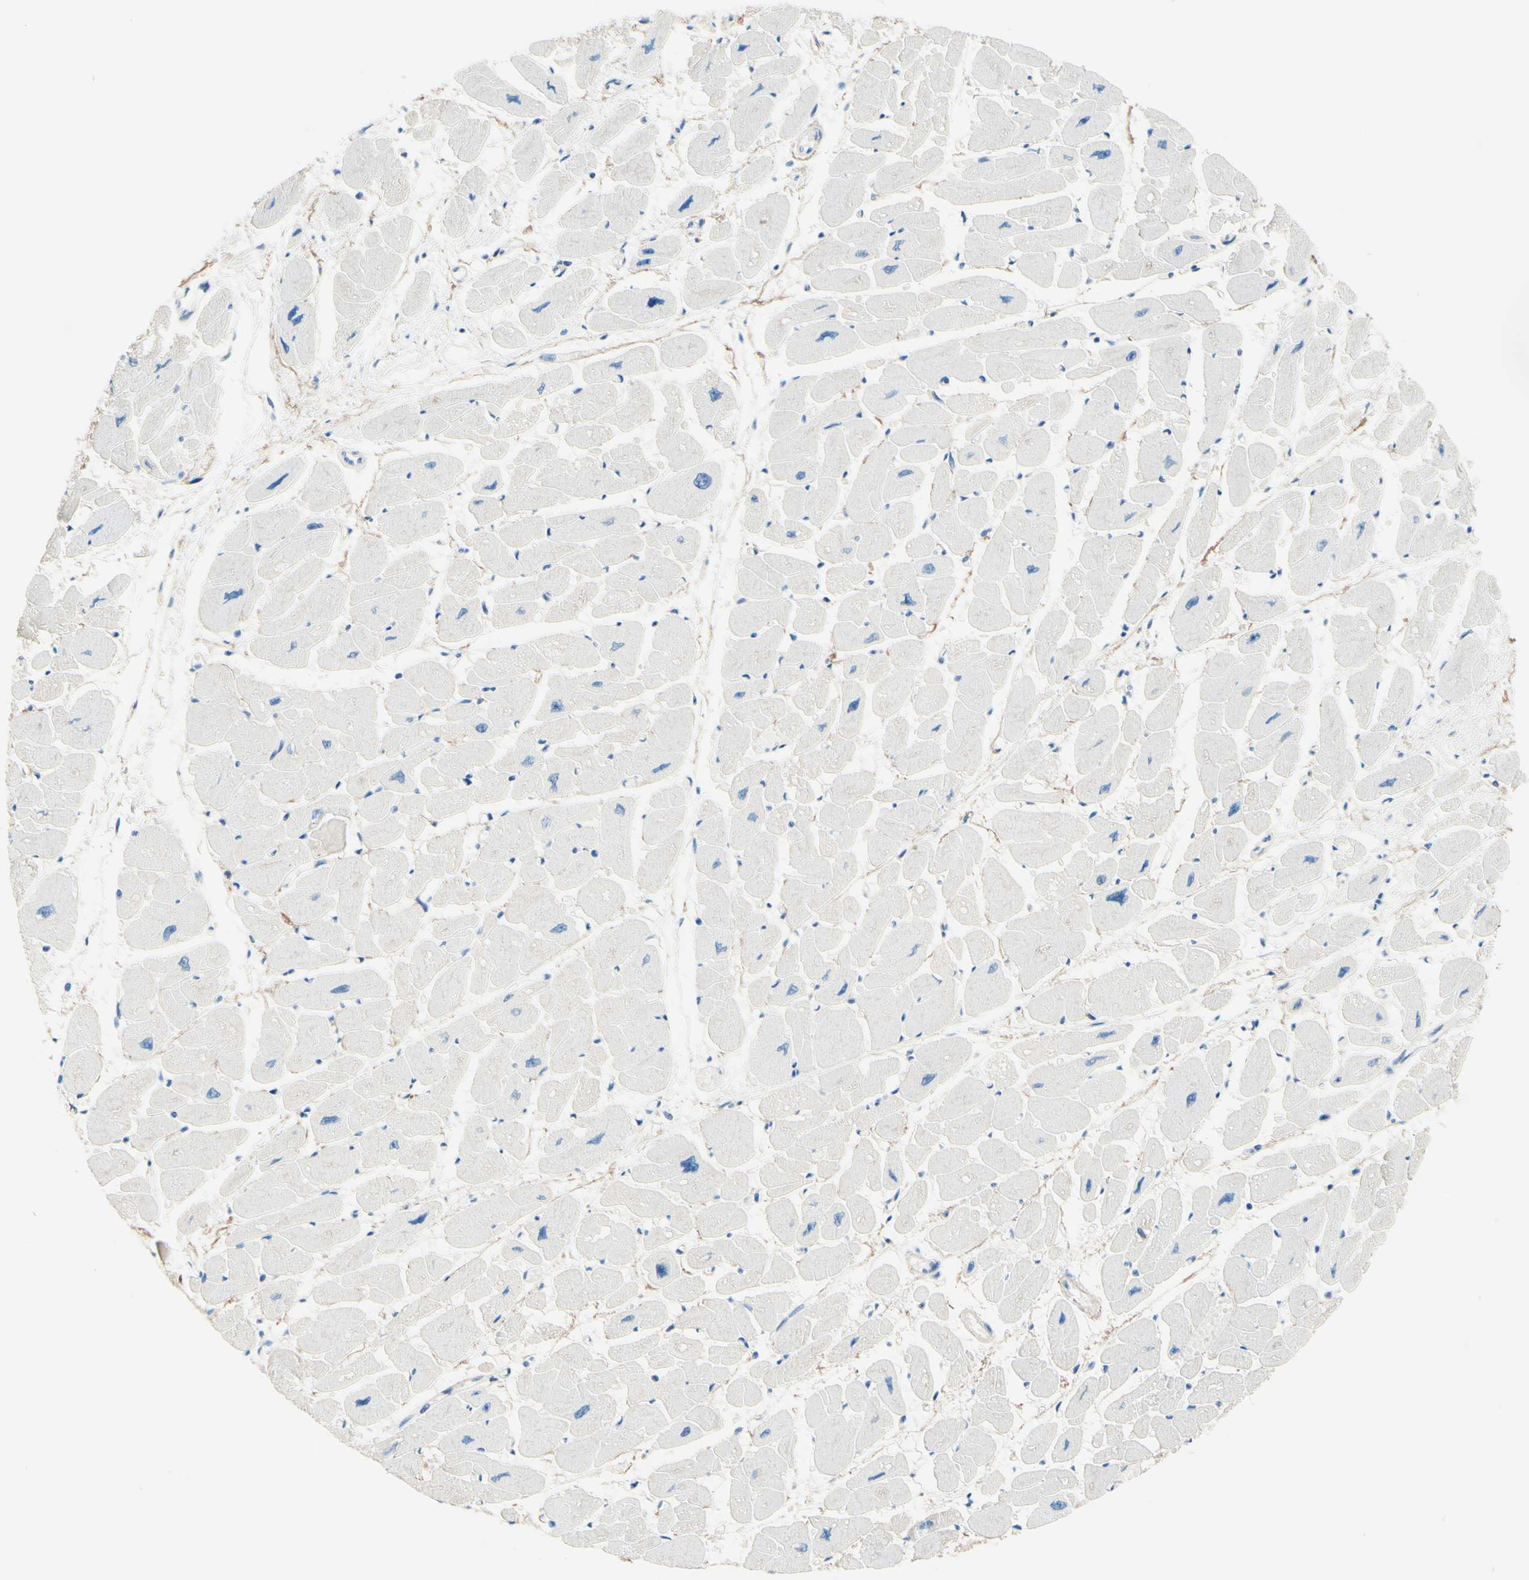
{"staining": {"intensity": "negative", "quantity": "none", "location": "none"}, "tissue": "heart muscle", "cell_type": "Cardiomyocytes", "image_type": "normal", "snomed": [{"axis": "morphology", "description": "Normal tissue, NOS"}, {"axis": "topography", "description": "Heart"}], "caption": "A high-resolution micrograph shows immunohistochemistry (IHC) staining of benign heart muscle, which displays no significant positivity in cardiomyocytes.", "gene": "PASD1", "patient": {"sex": "female", "age": 54}}